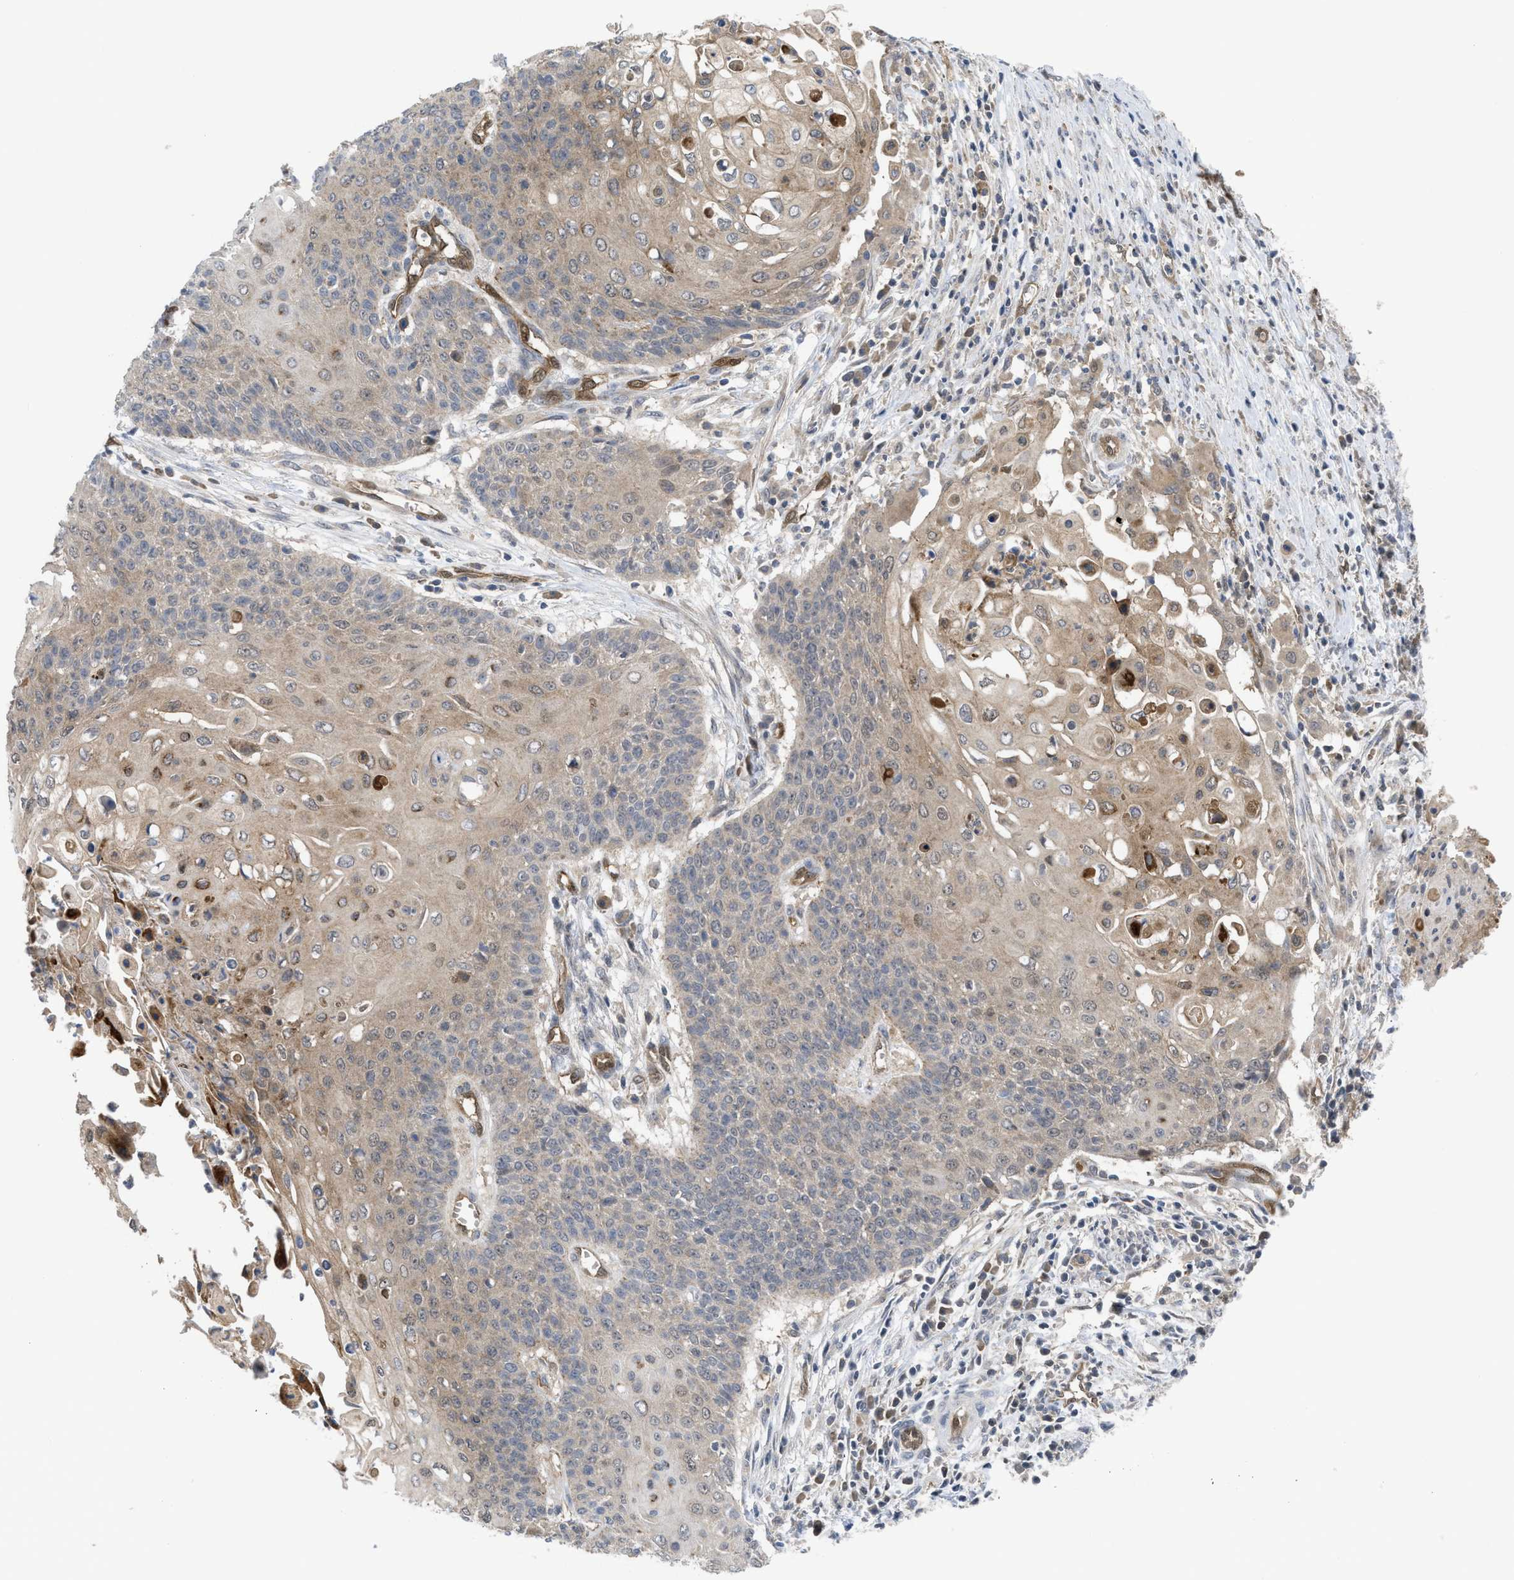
{"staining": {"intensity": "weak", "quantity": "25%-75%", "location": "cytoplasmic/membranous"}, "tissue": "cervical cancer", "cell_type": "Tumor cells", "image_type": "cancer", "snomed": [{"axis": "morphology", "description": "Squamous cell carcinoma, NOS"}, {"axis": "topography", "description": "Cervix"}], "caption": "Cervical cancer stained with DAB immunohistochemistry demonstrates low levels of weak cytoplasmic/membranous positivity in about 25%-75% of tumor cells. (DAB (3,3'-diaminobenzidine) IHC with brightfield microscopy, high magnification).", "gene": "LDAF1", "patient": {"sex": "female", "age": 39}}